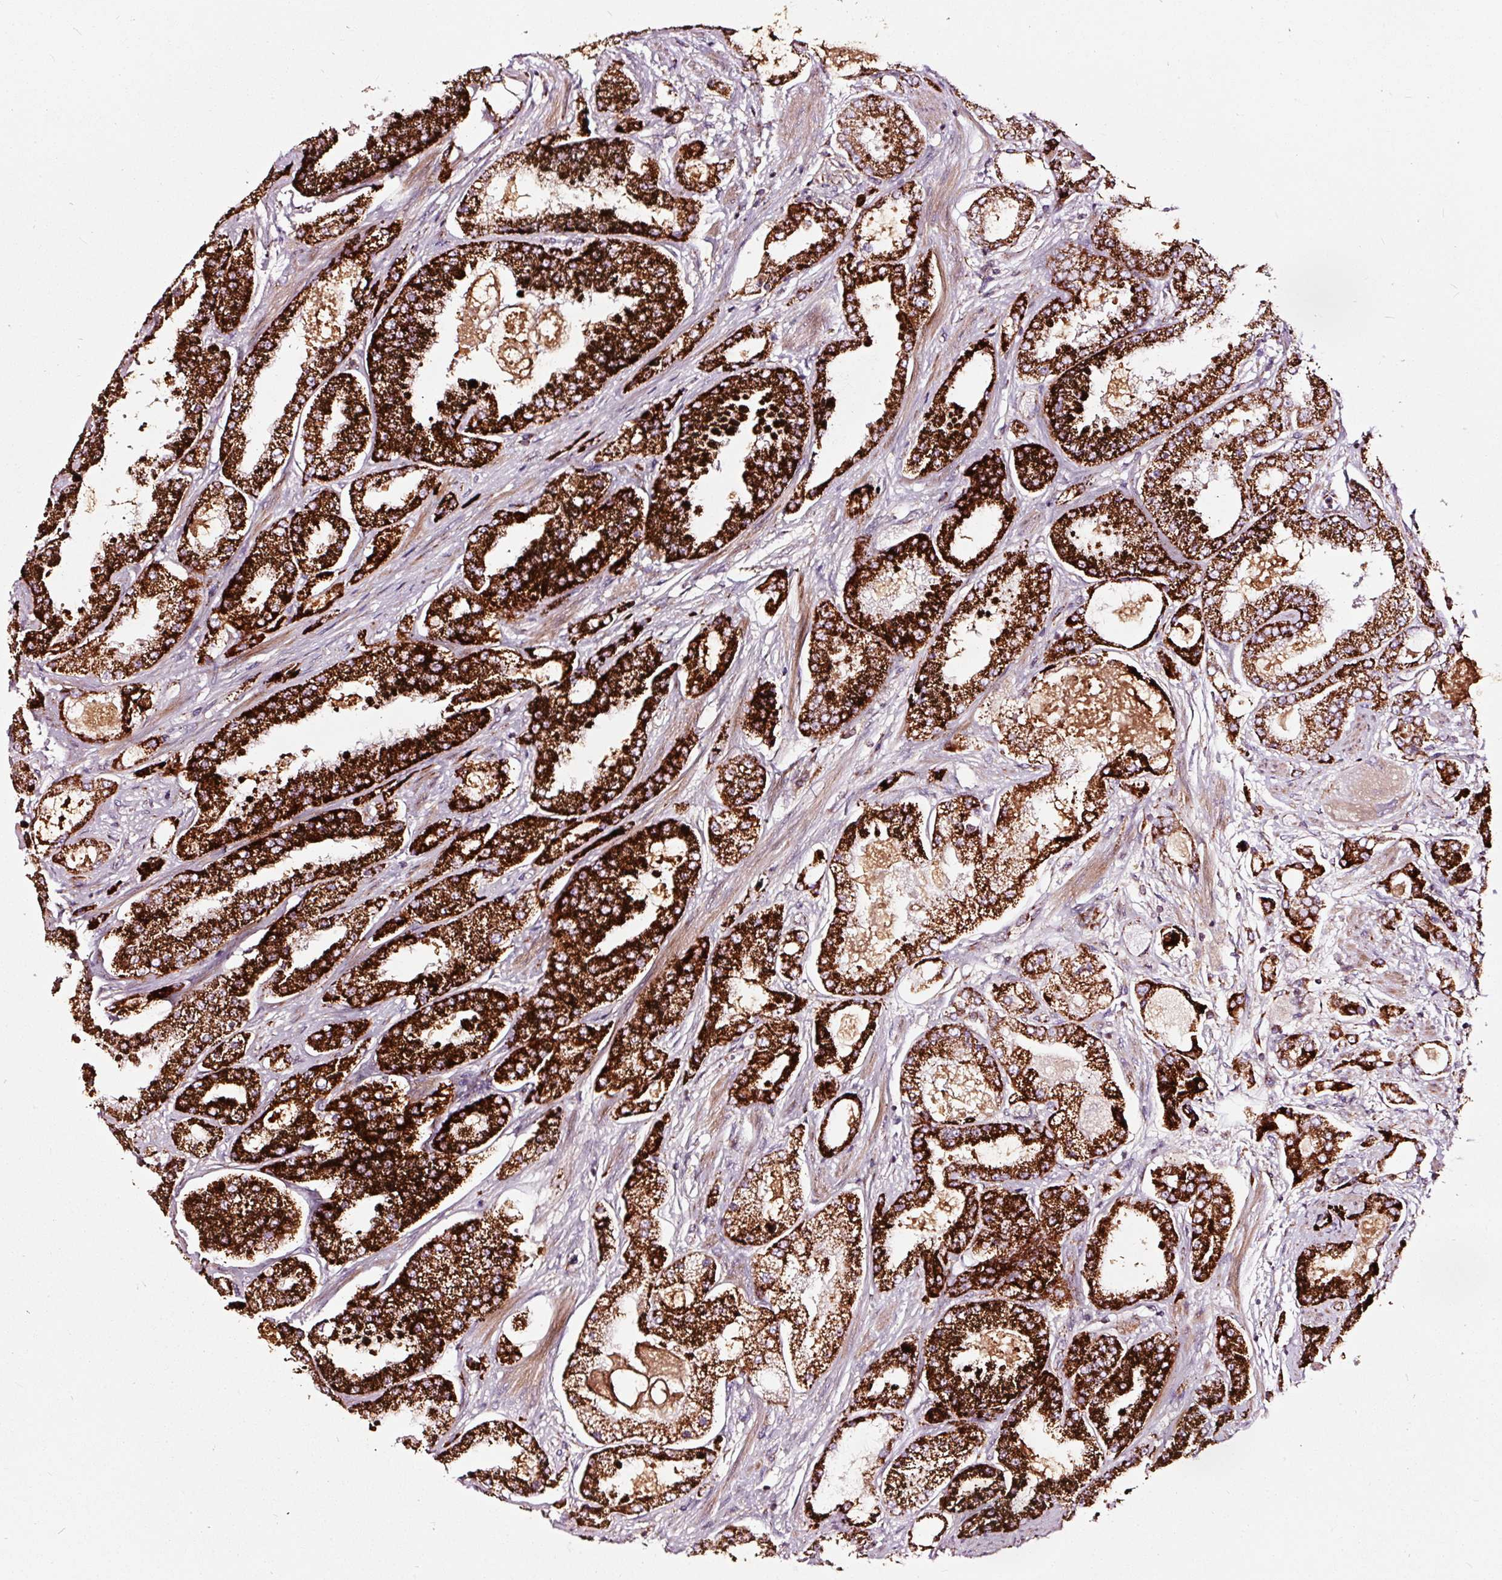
{"staining": {"intensity": "strong", "quantity": ">75%", "location": "cytoplasmic/membranous"}, "tissue": "prostate cancer", "cell_type": "Tumor cells", "image_type": "cancer", "snomed": [{"axis": "morphology", "description": "Adenocarcinoma, High grade"}, {"axis": "topography", "description": "Prostate"}], "caption": "IHC micrograph of neoplastic tissue: human prostate high-grade adenocarcinoma stained using immunohistochemistry shows high levels of strong protein expression localized specifically in the cytoplasmic/membranous of tumor cells, appearing as a cytoplasmic/membranous brown color.", "gene": "TPM1", "patient": {"sex": "male", "age": 69}}